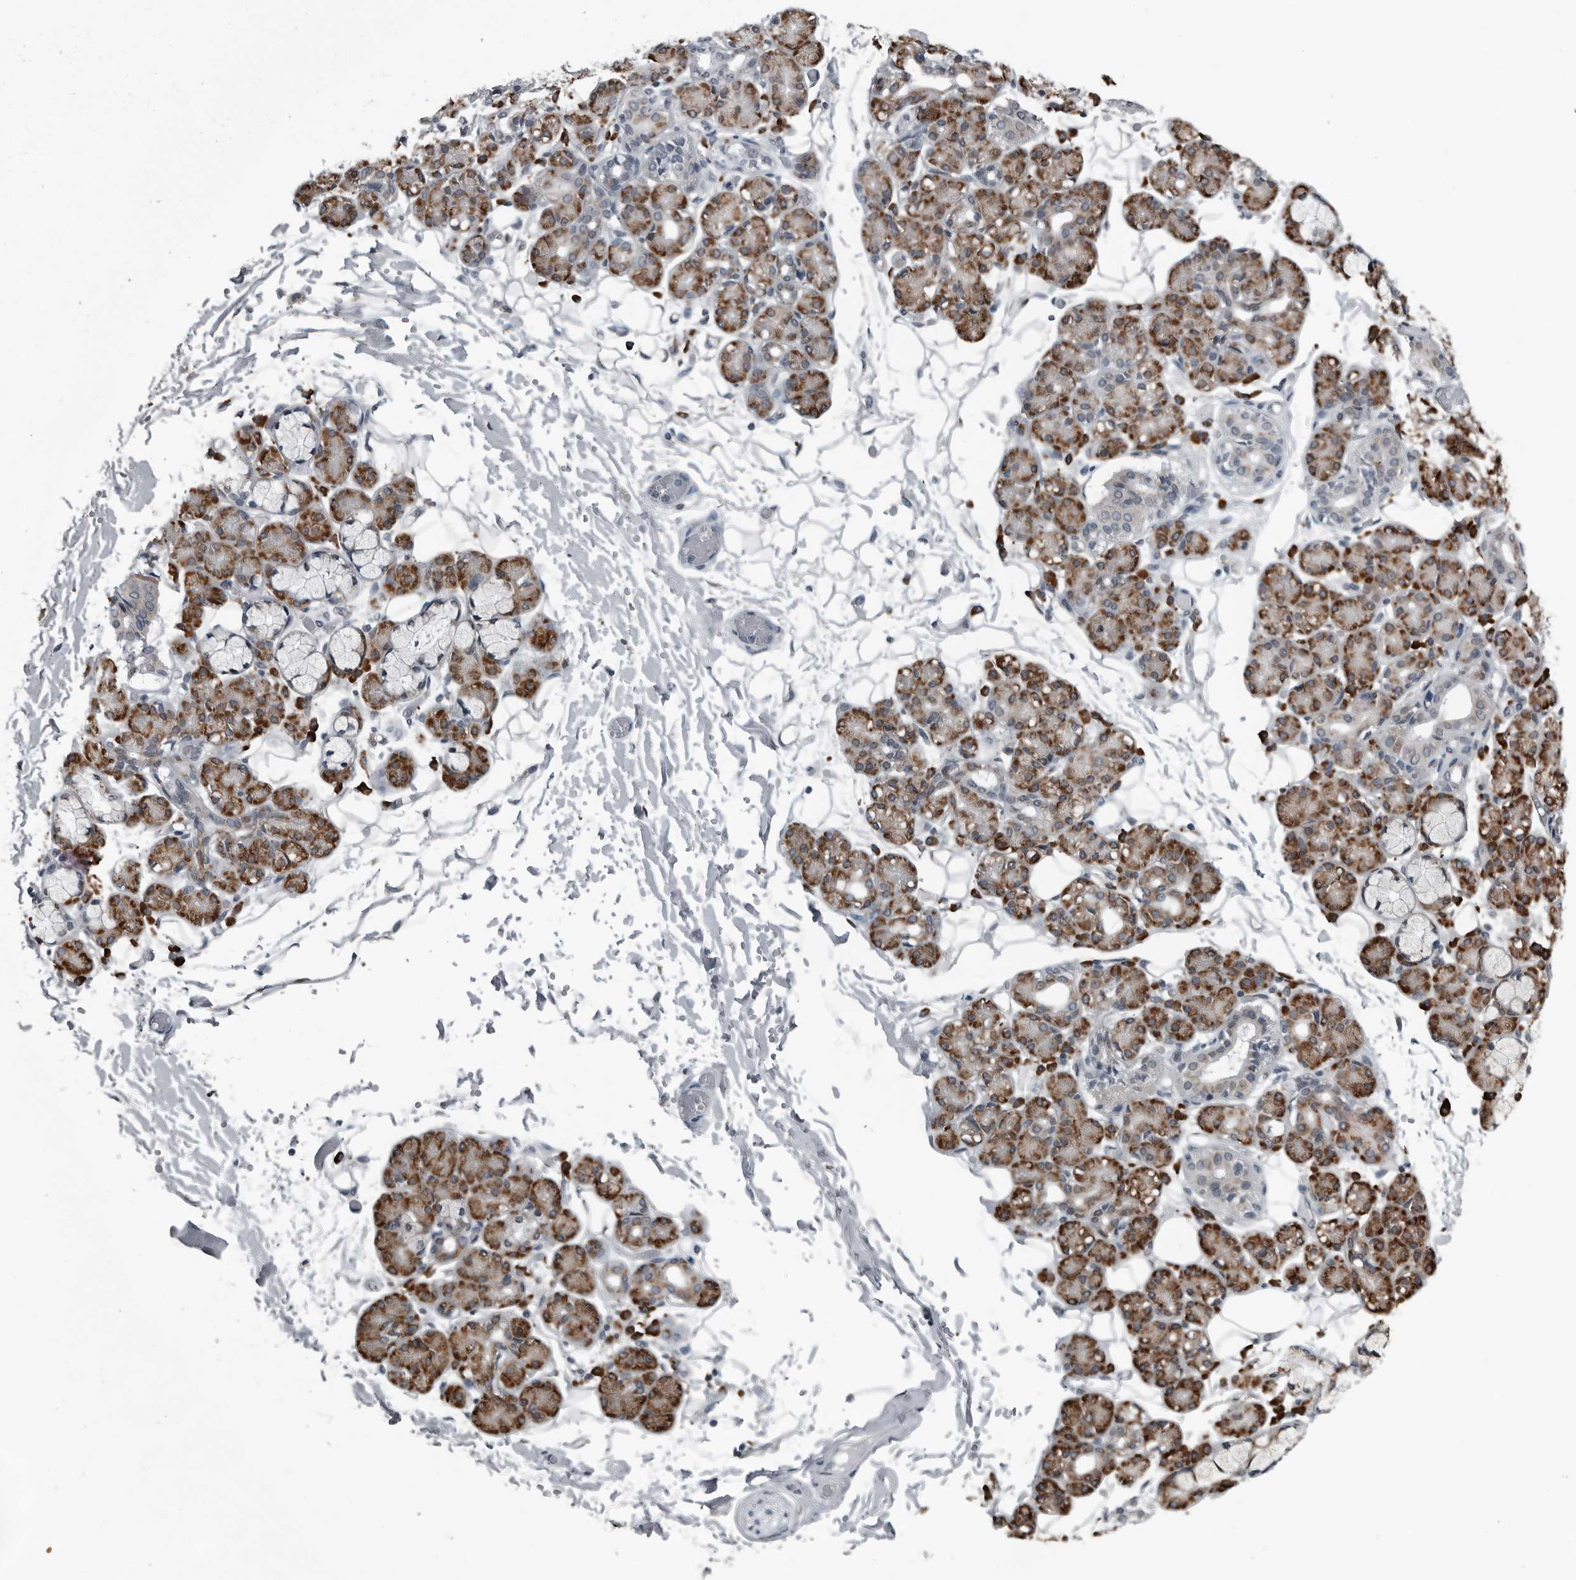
{"staining": {"intensity": "moderate", "quantity": "25%-75%", "location": "cytoplasmic/membranous"}, "tissue": "salivary gland", "cell_type": "Glandular cells", "image_type": "normal", "snomed": [{"axis": "morphology", "description": "Normal tissue, NOS"}, {"axis": "topography", "description": "Salivary gland"}], "caption": "IHC micrograph of unremarkable human salivary gland stained for a protein (brown), which reveals medium levels of moderate cytoplasmic/membranous expression in approximately 25%-75% of glandular cells.", "gene": "CEP85", "patient": {"sex": "male", "age": 63}}